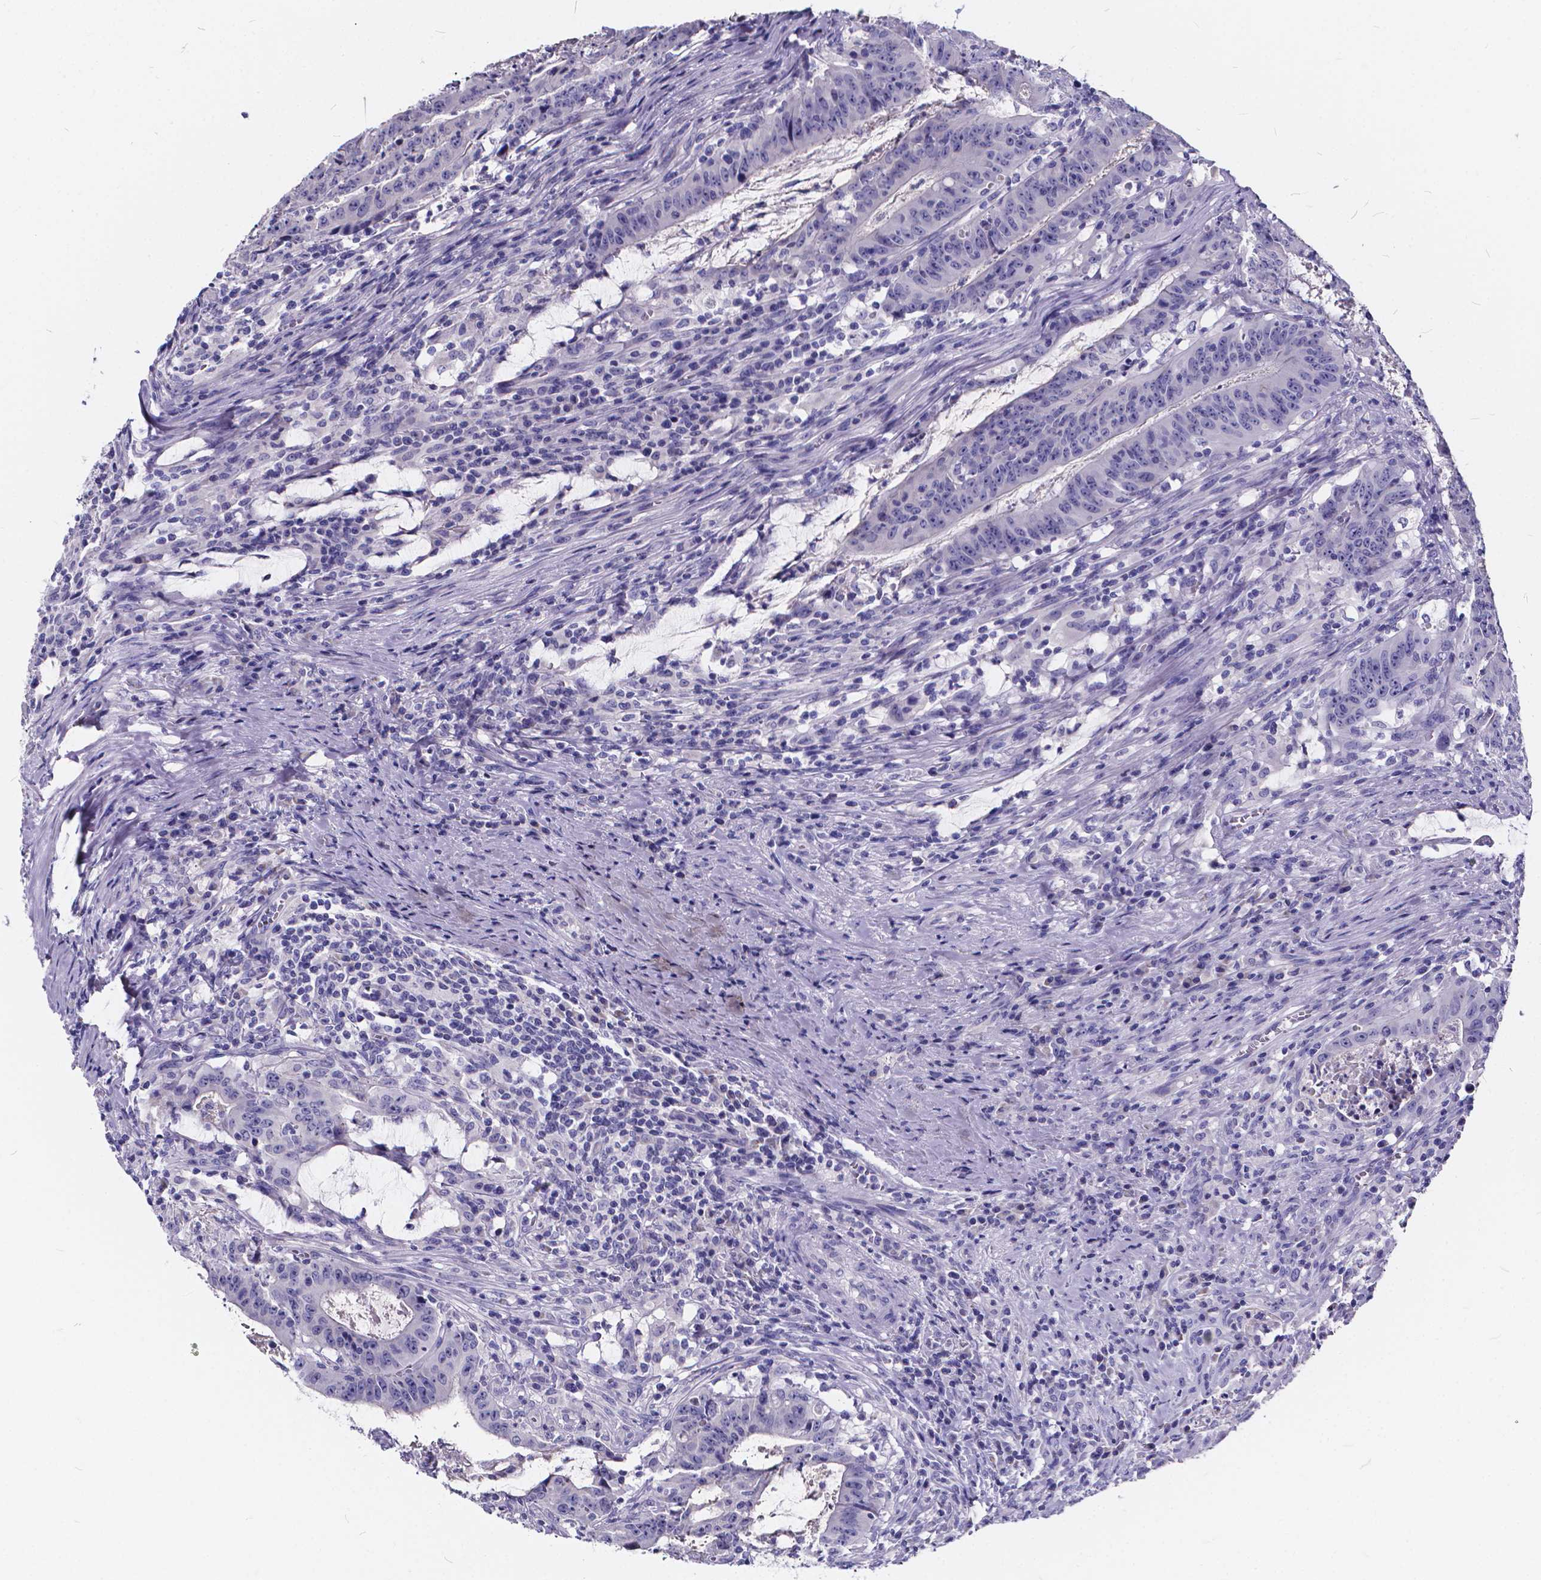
{"staining": {"intensity": "negative", "quantity": "none", "location": "none"}, "tissue": "colorectal cancer", "cell_type": "Tumor cells", "image_type": "cancer", "snomed": [{"axis": "morphology", "description": "Adenocarcinoma, NOS"}, {"axis": "topography", "description": "Colon"}], "caption": "IHC of human colorectal cancer demonstrates no positivity in tumor cells.", "gene": "SPEF2", "patient": {"sex": "male", "age": 33}}